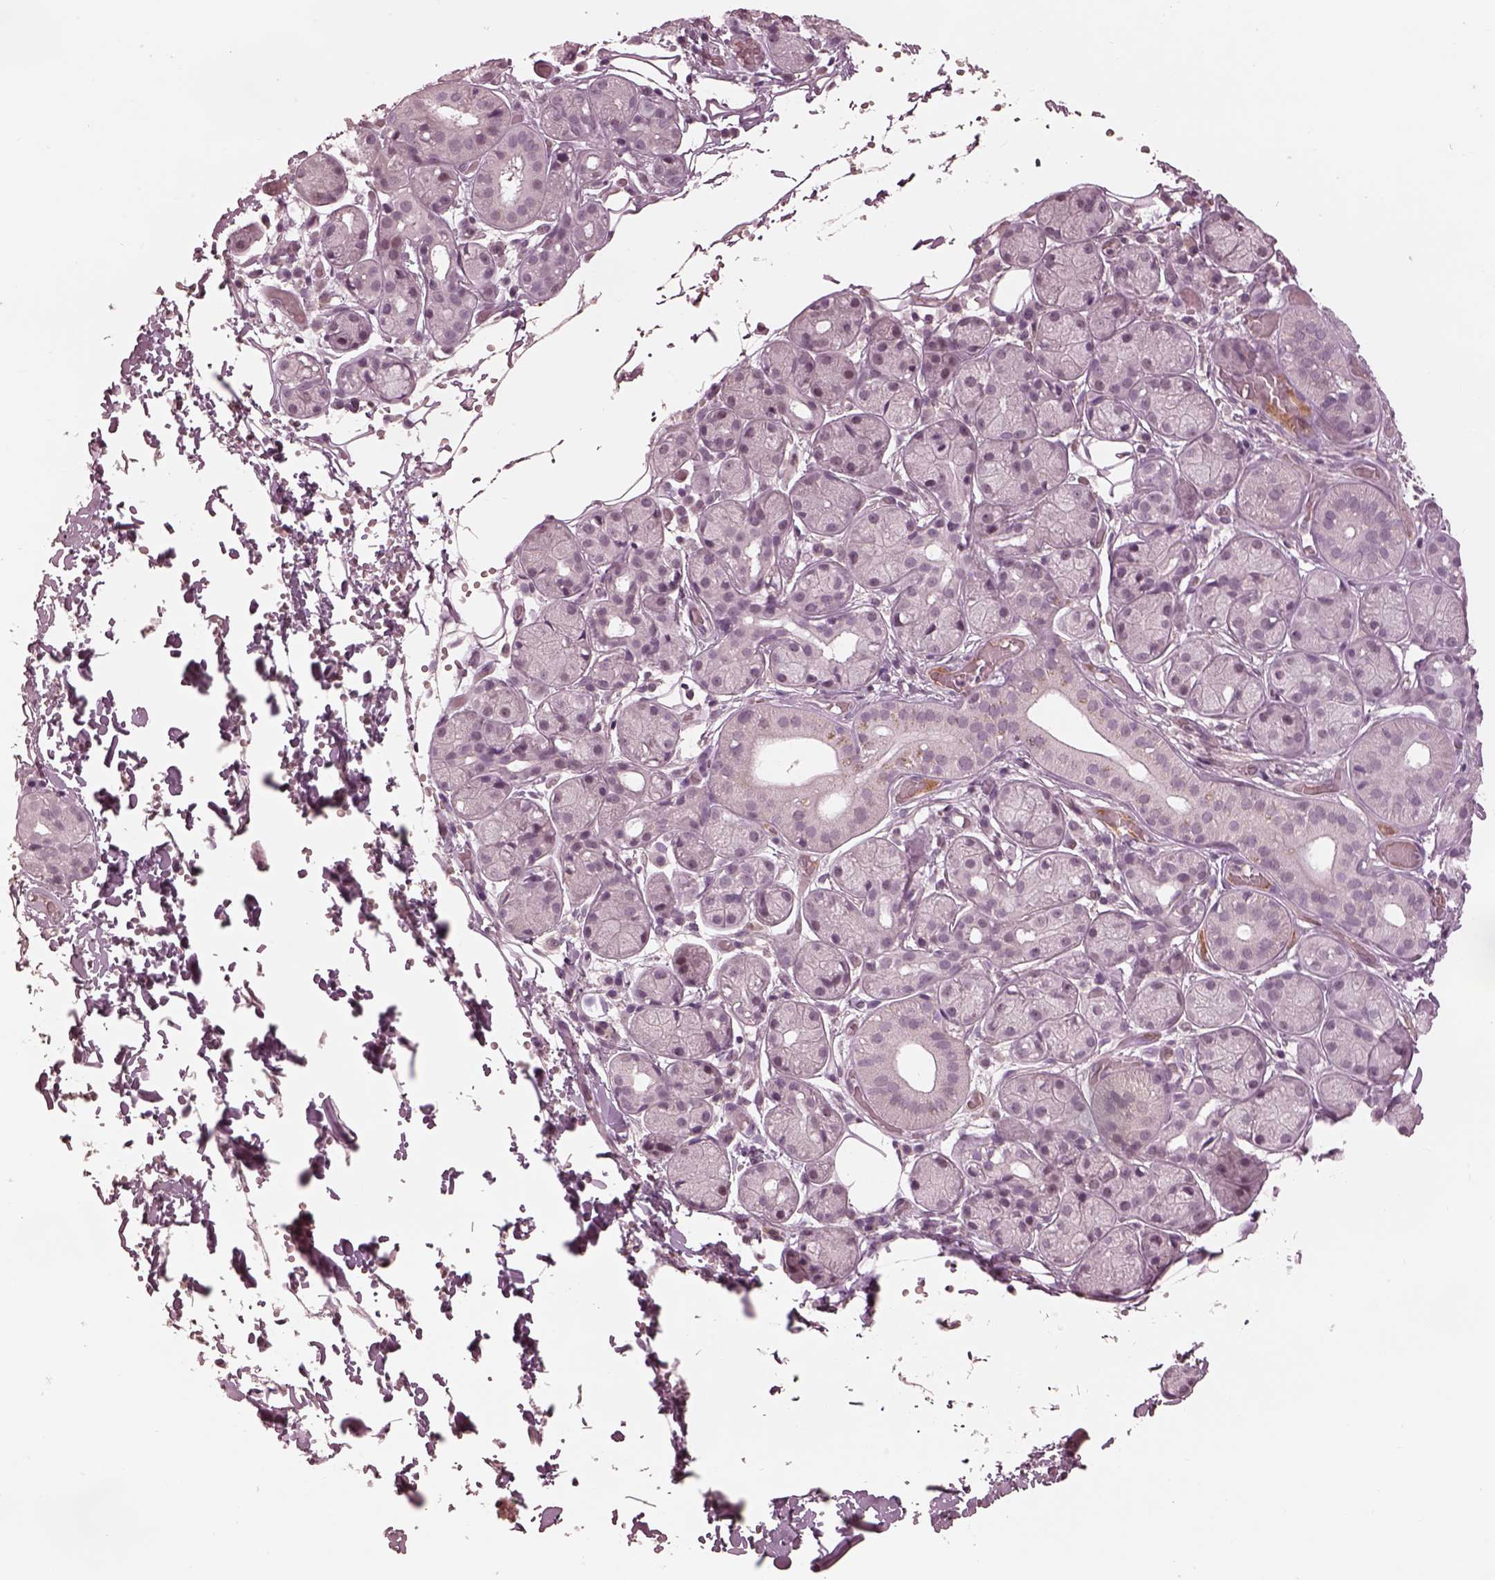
{"staining": {"intensity": "negative", "quantity": "none", "location": "none"}, "tissue": "salivary gland", "cell_type": "Glandular cells", "image_type": "normal", "snomed": [{"axis": "morphology", "description": "Normal tissue, NOS"}, {"axis": "topography", "description": "Salivary gland"}, {"axis": "topography", "description": "Peripheral nerve tissue"}], "caption": "Immunohistochemistry of normal salivary gland shows no staining in glandular cells.", "gene": "KCNA2", "patient": {"sex": "male", "age": 71}}